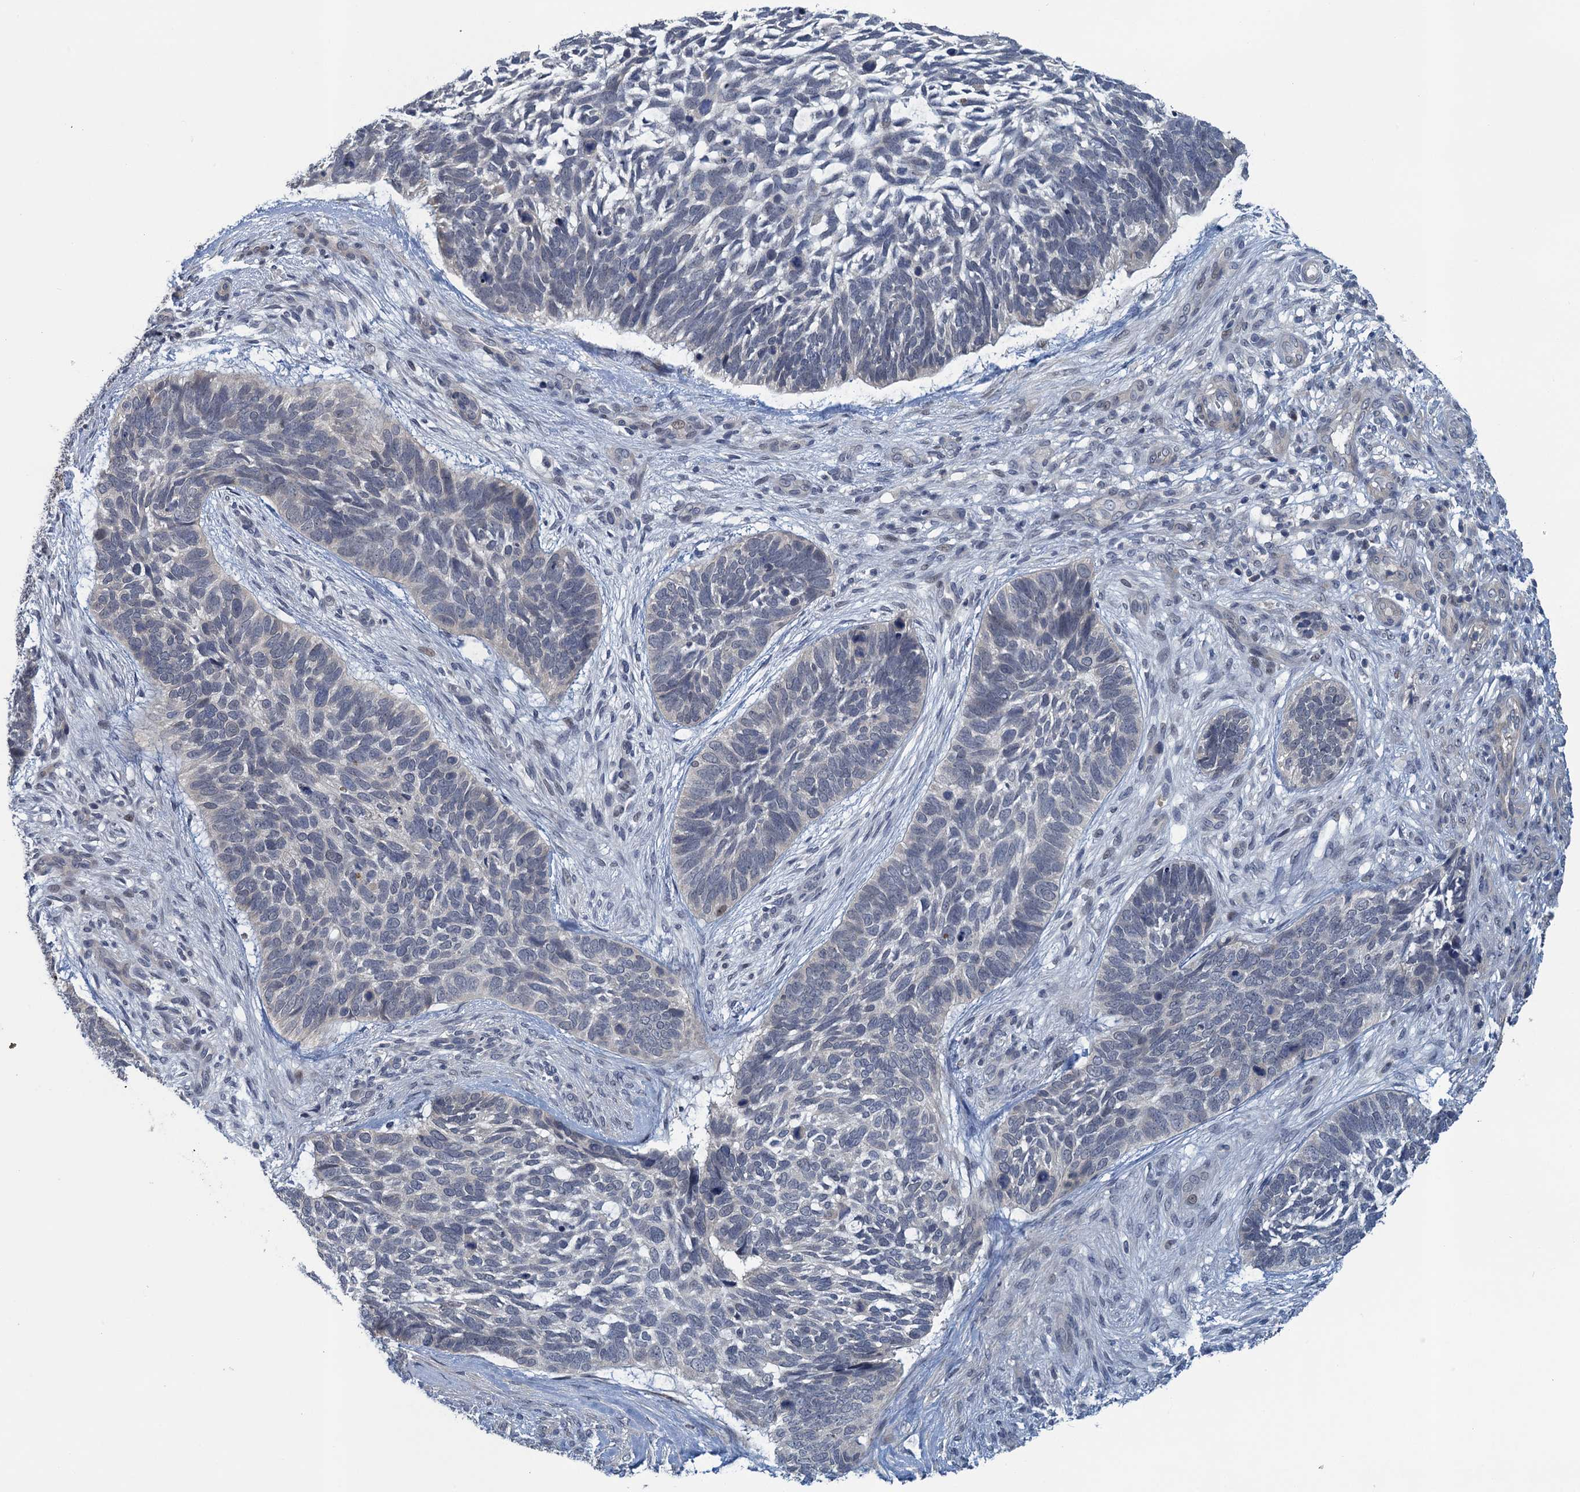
{"staining": {"intensity": "negative", "quantity": "none", "location": "none"}, "tissue": "skin cancer", "cell_type": "Tumor cells", "image_type": "cancer", "snomed": [{"axis": "morphology", "description": "Basal cell carcinoma"}, {"axis": "topography", "description": "Skin"}], "caption": "DAB immunohistochemical staining of basal cell carcinoma (skin) demonstrates no significant expression in tumor cells.", "gene": "MRFAP1", "patient": {"sex": "male", "age": 88}}